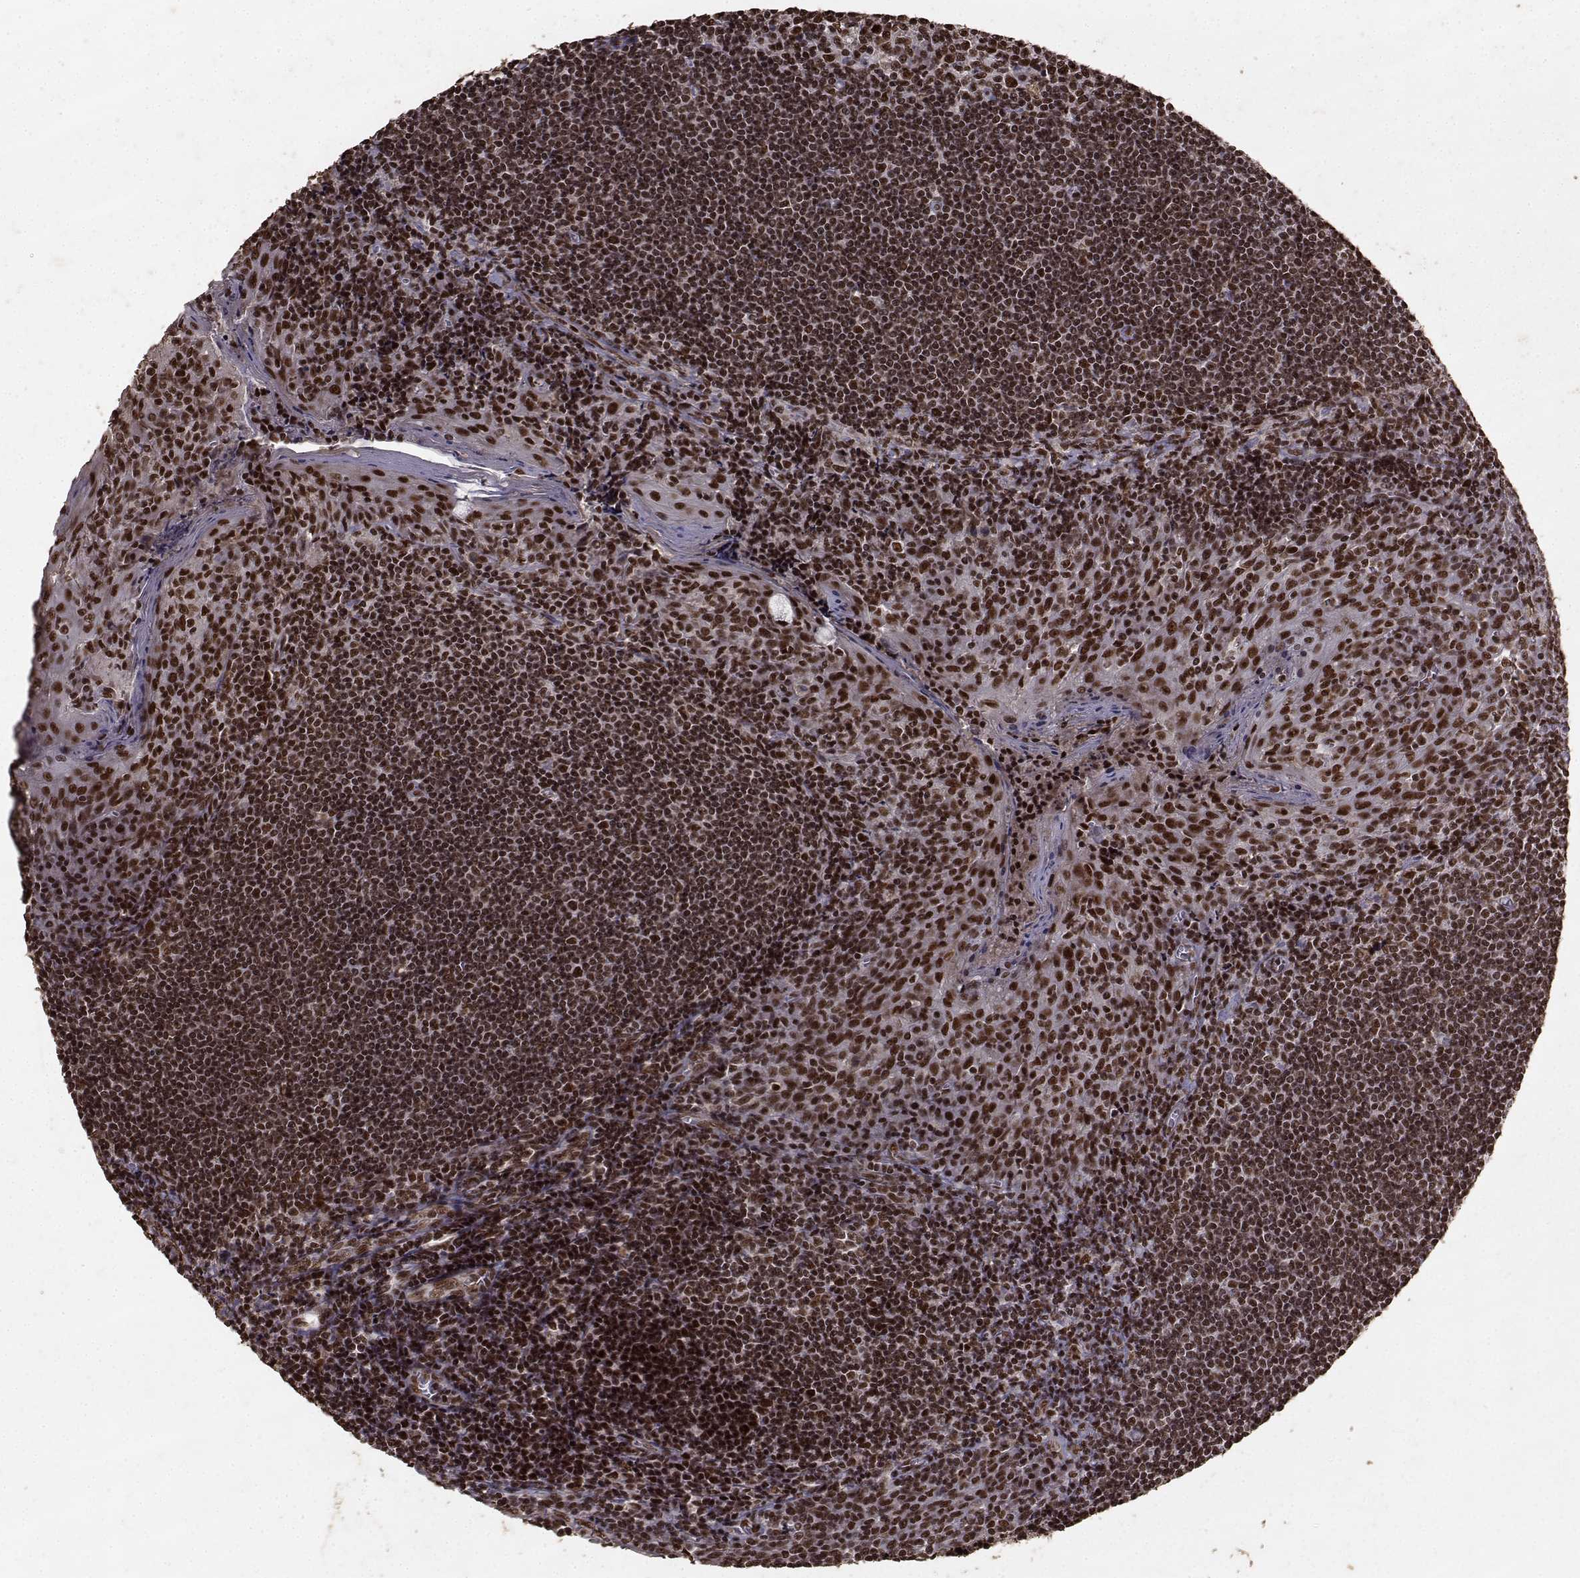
{"staining": {"intensity": "strong", "quantity": ">75%", "location": "nuclear"}, "tissue": "tonsil", "cell_type": "Germinal center cells", "image_type": "normal", "snomed": [{"axis": "morphology", "description": "Normal tissue, NOS"}, {"axis": "topography", "description": "Tonsil"}], "caption": "Unremarkable tonsil displays strong nuclear expression in approximately >75% of germinal center cells The staining was performed using DAB (3,3'-diaminobenzidine) to visualize the protein expression in brown, while the nuclei were stained in blue with hematoxylin (Magnification: 20x)..", "gene": "SF1", "patient": {"sex": "male", "age": 33}}